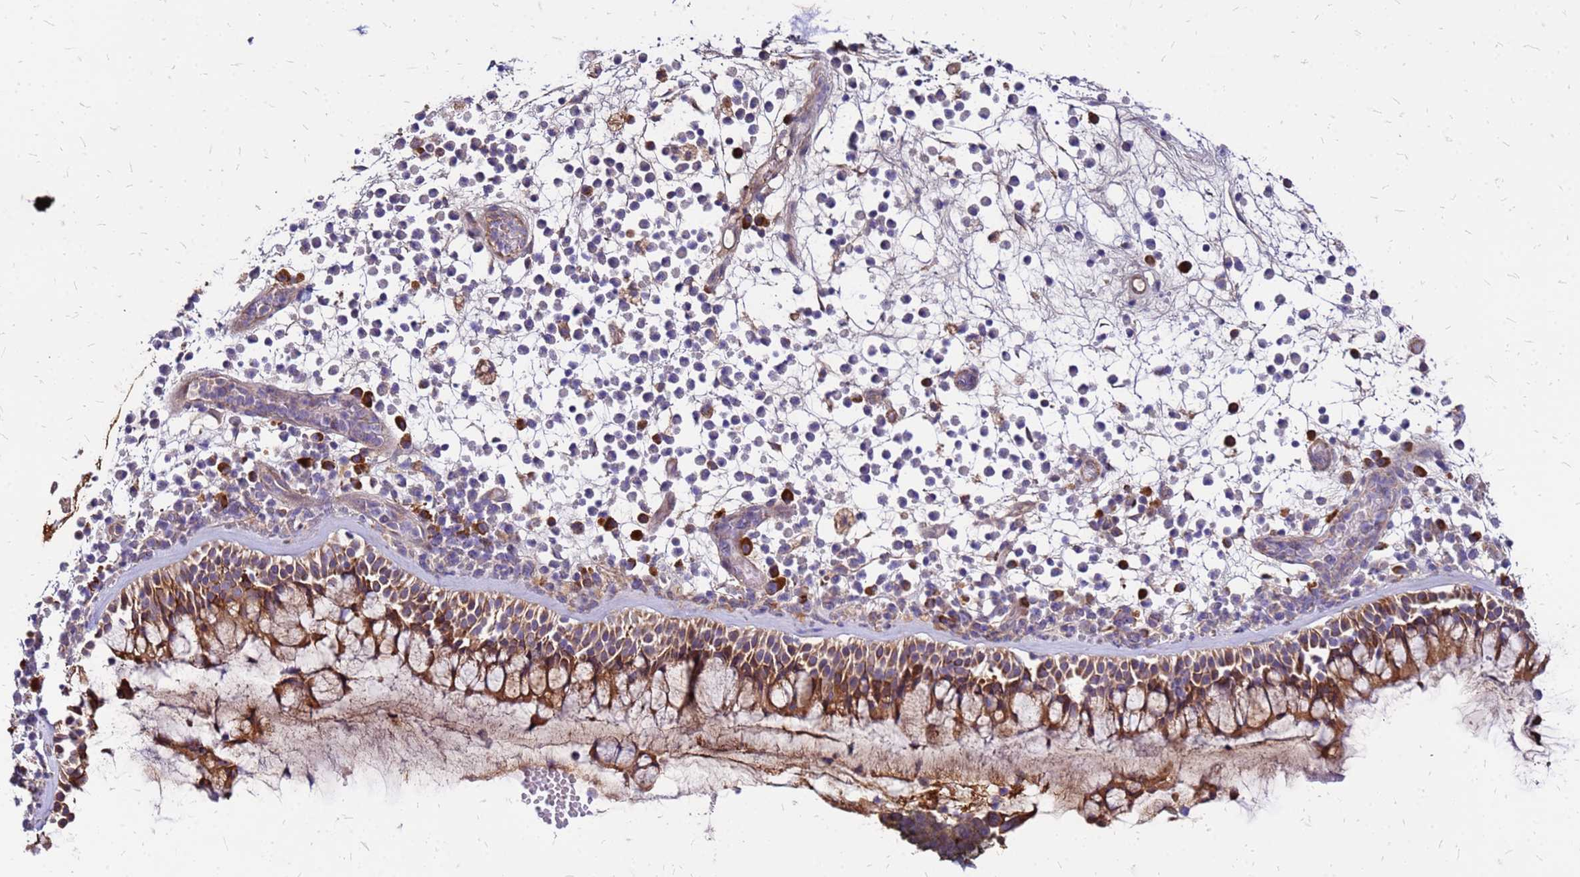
{"staining": {"intensity": "strong", "quantity": ">75%", "location": "cytoplasmic/membranous"}, "tissue": "nasopharynx", "cell_type": "Respiratory epithelial cells", "image_type": "normal", "snomed": [{"axis": "morphology", "description": "Normal tissue, NOS"}, {"axis": "morphology", "description": "Inflammation, NOS"}, {"axis": "morphology", "description": "Malignant melanoma, Metastatic site"}, {"axis": "topography", "description": "Nasopharynx"}], "caption": "Respiratory epithelial cells show high levels of strong cytoplasmic/membranous staining in approximately >75% of cells in benign human nasopharynx.", "gene": "VMO1", "patient": {"sex": "male", "age": 70}}